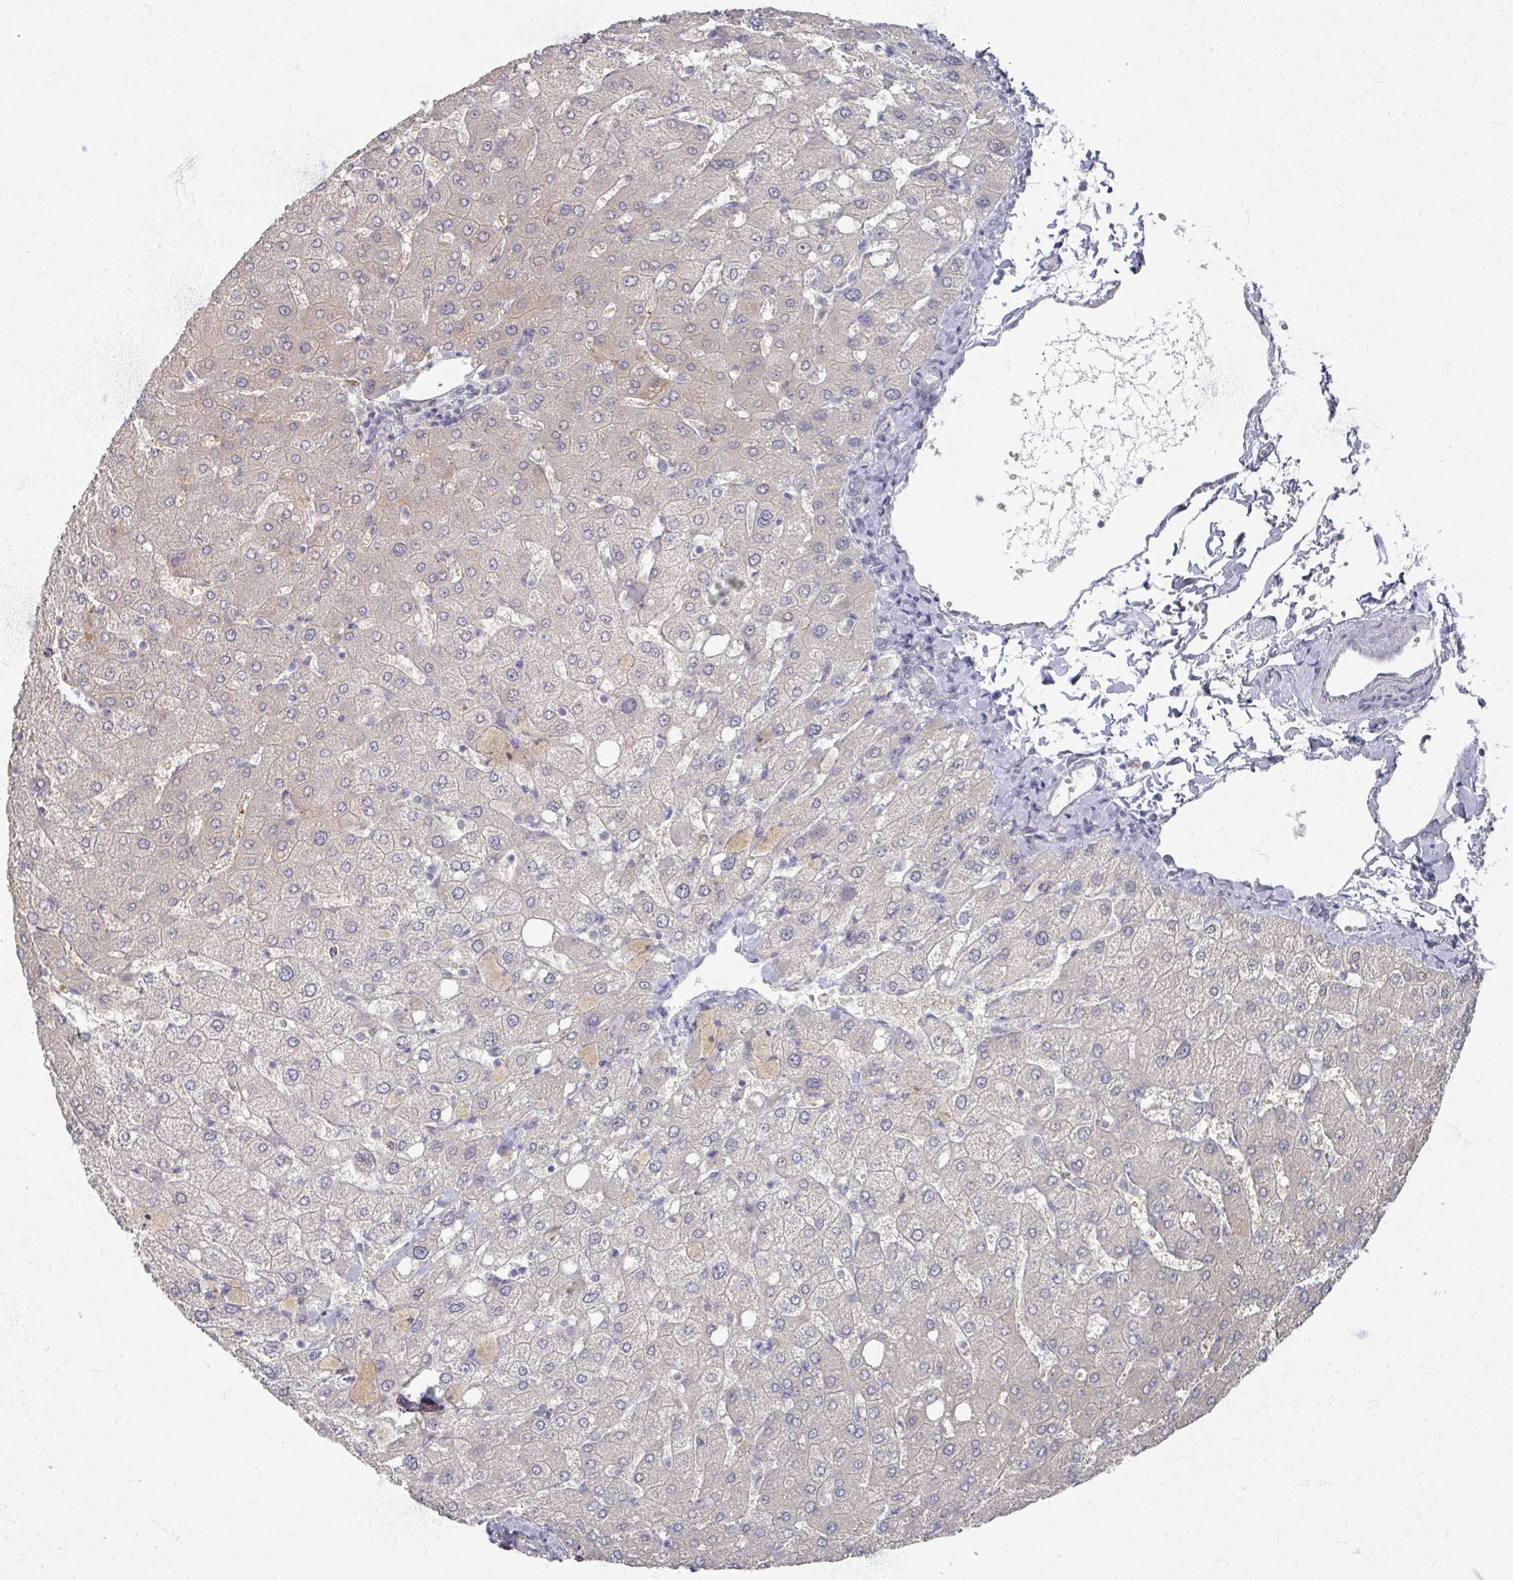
{"staining": {"intensity": "negative", "quantity": "none", "location": "none"}, "tissue": "liver", "cell_type": "Cholangiocytes", "image_type": "normal", "snomed": [{"axis": "morphology", "description": "Normal tissue, NOS"}, {"axis": "topography", "description": "Liver"}], "caption": "High power microscopy micrograph of an immunohistochemistry image of benign liver, revealing no significant expression in cholangiocytes. Nuclei are stained in blue.", "gene": "TTYH3", "patient": {"sex": "female", "age": 54}}